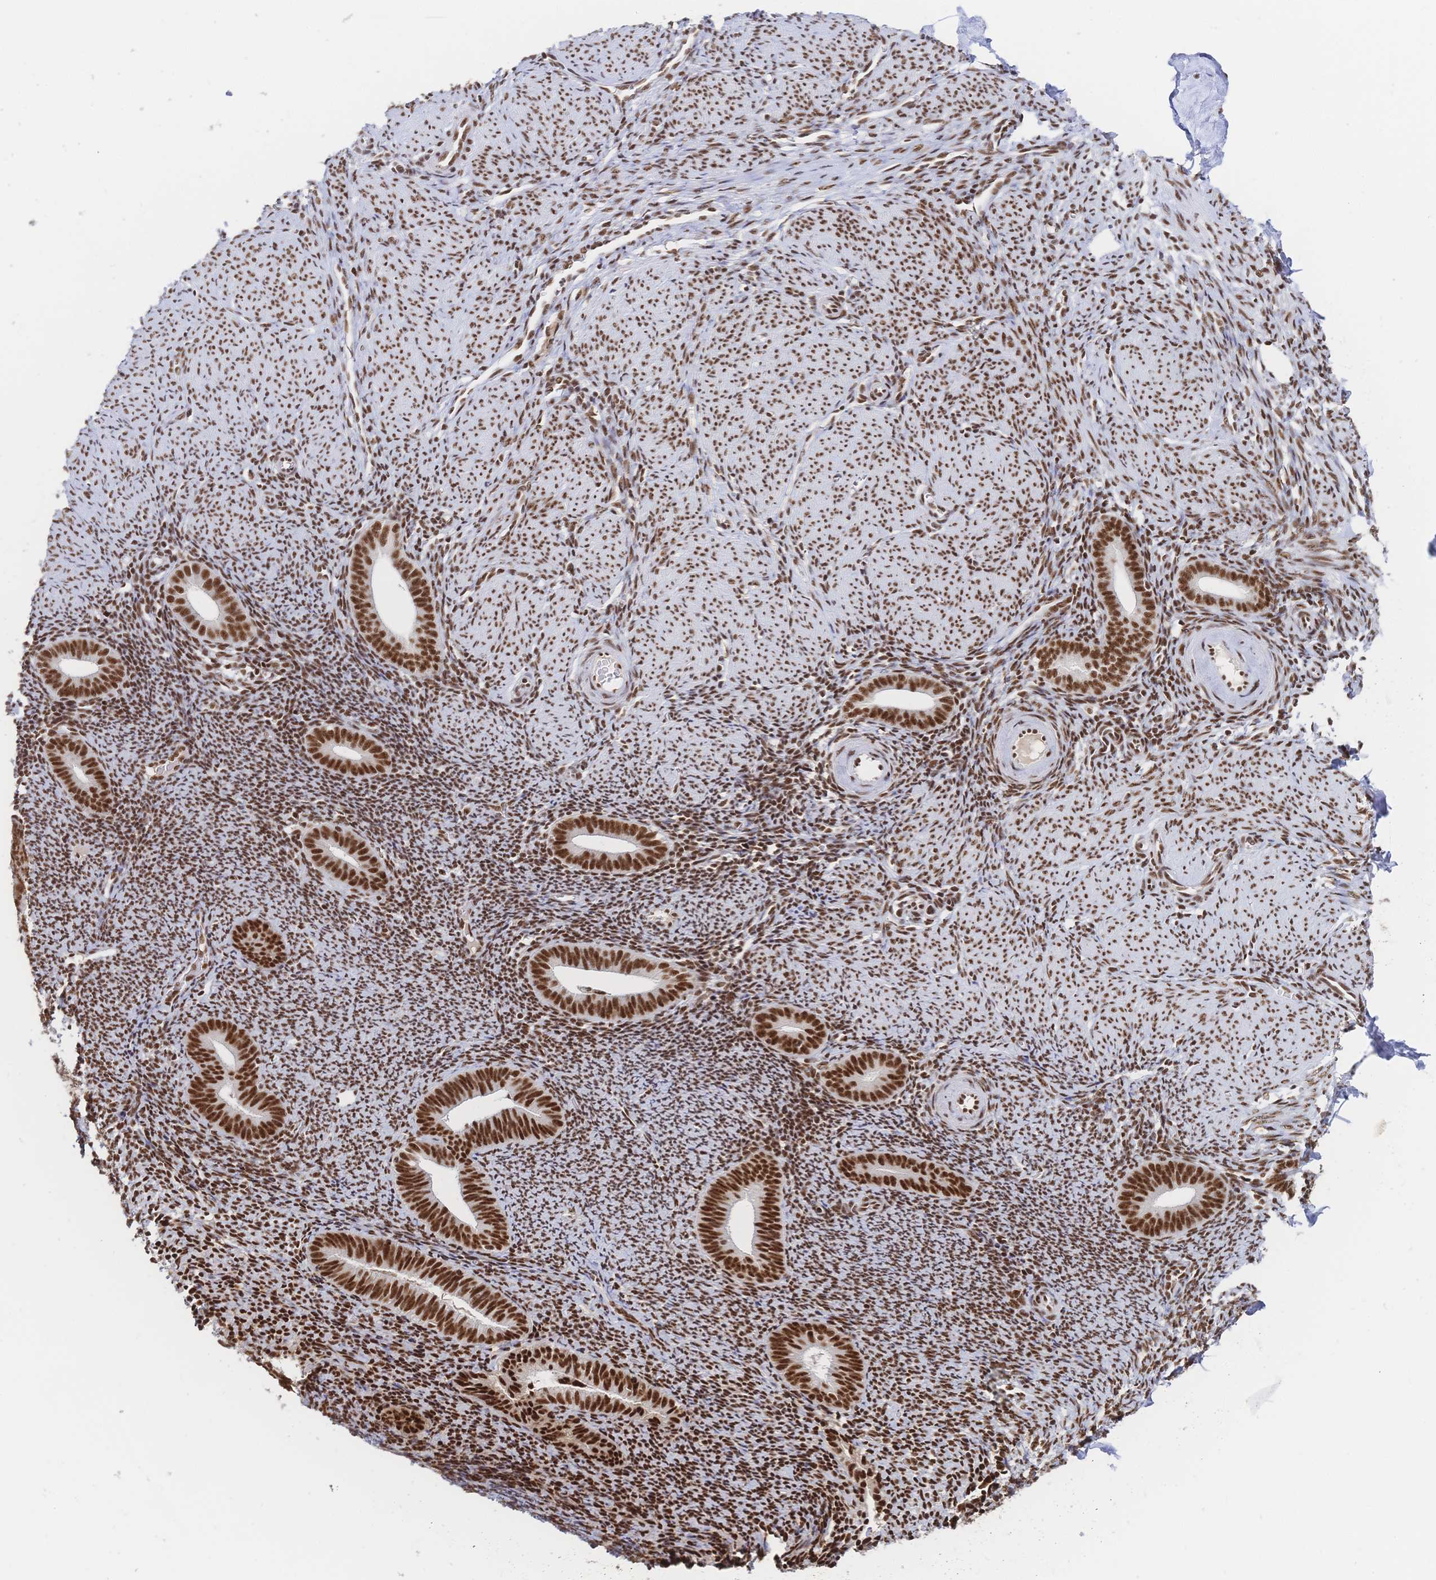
{"staining": {"intensity": "strong", "quantity": ">75%", "location": "nuclear"}, "tissue": "endometrium", "cell_type": "Cells in endometrial stroma", "image_type": "normal", "snomed": [{"axis": "morphology", "description": "Normal tissue, NOS"}, {"axis": "topography", "description": "Endometrium"}], "caption": "The histopathology image displays a brown stain indicating the presence of a protein in the nuclear of cells in endometrial stroma in endometrium. The staining was performed using DAB, with brown indicating positive protein expression. Nuclei are stained blue with hematoxylin.", "gene": "SRSF1", "patient": {"sex": "female", "age": 39}}